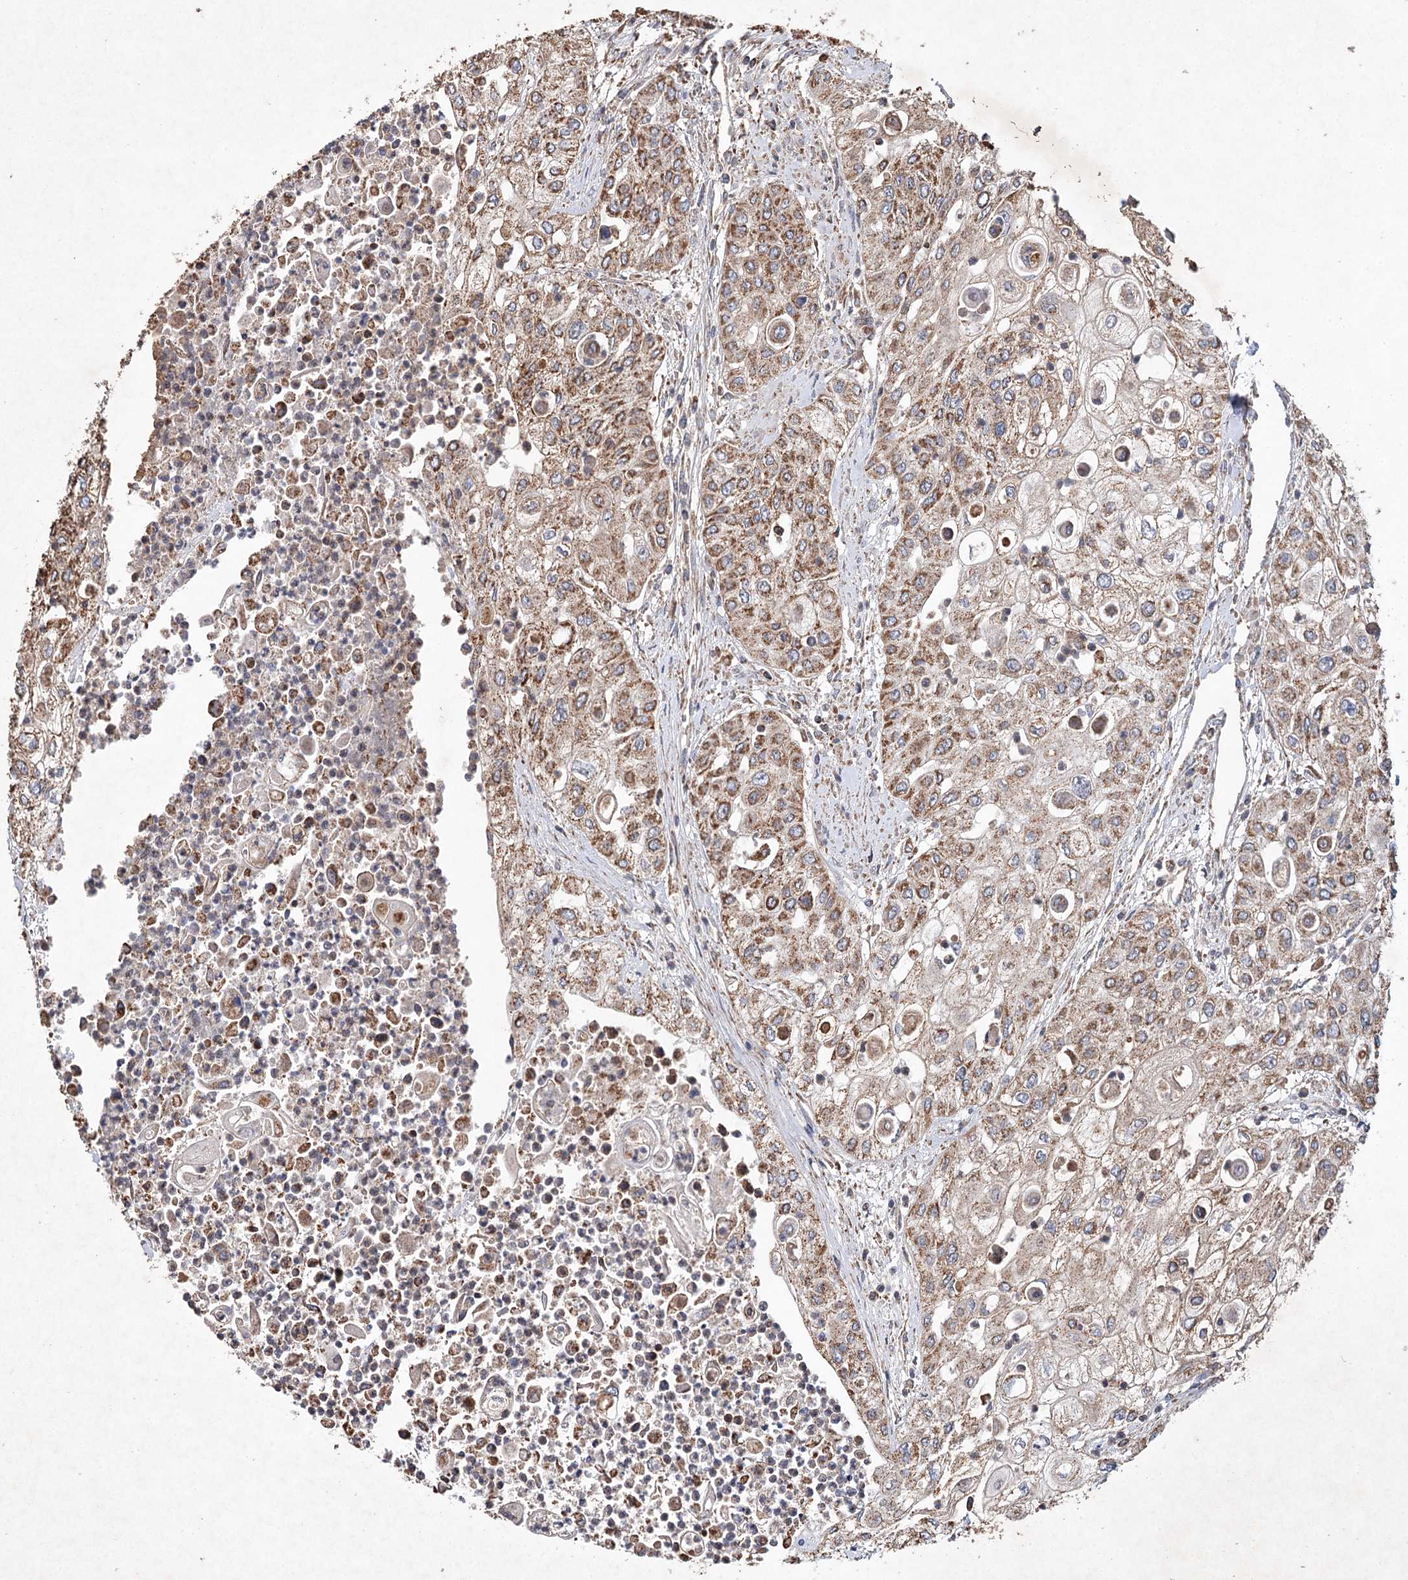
{"staining": {"intensity": "moderate", "quantity": ">75%", "location": "cytoplasmic/membranous"}, "tissue": "urothelial cancer", "cell_type": "Tumor cells", "image_type": "cancer", "snomed": [{"axis": "morphology", "description": "Urothelial carcinoma, High grade"}, {"axis": "topography", "description": "Urinary bladder"}], "caption": "Immunohistochemical staining of urothelial cancer reveals medium levels of moderate cytoplasmic/membranous expression in approximately >75% of tumor cells.", "gene": "PIK3CB", "patient": {"sex": "female", "age": 79}}